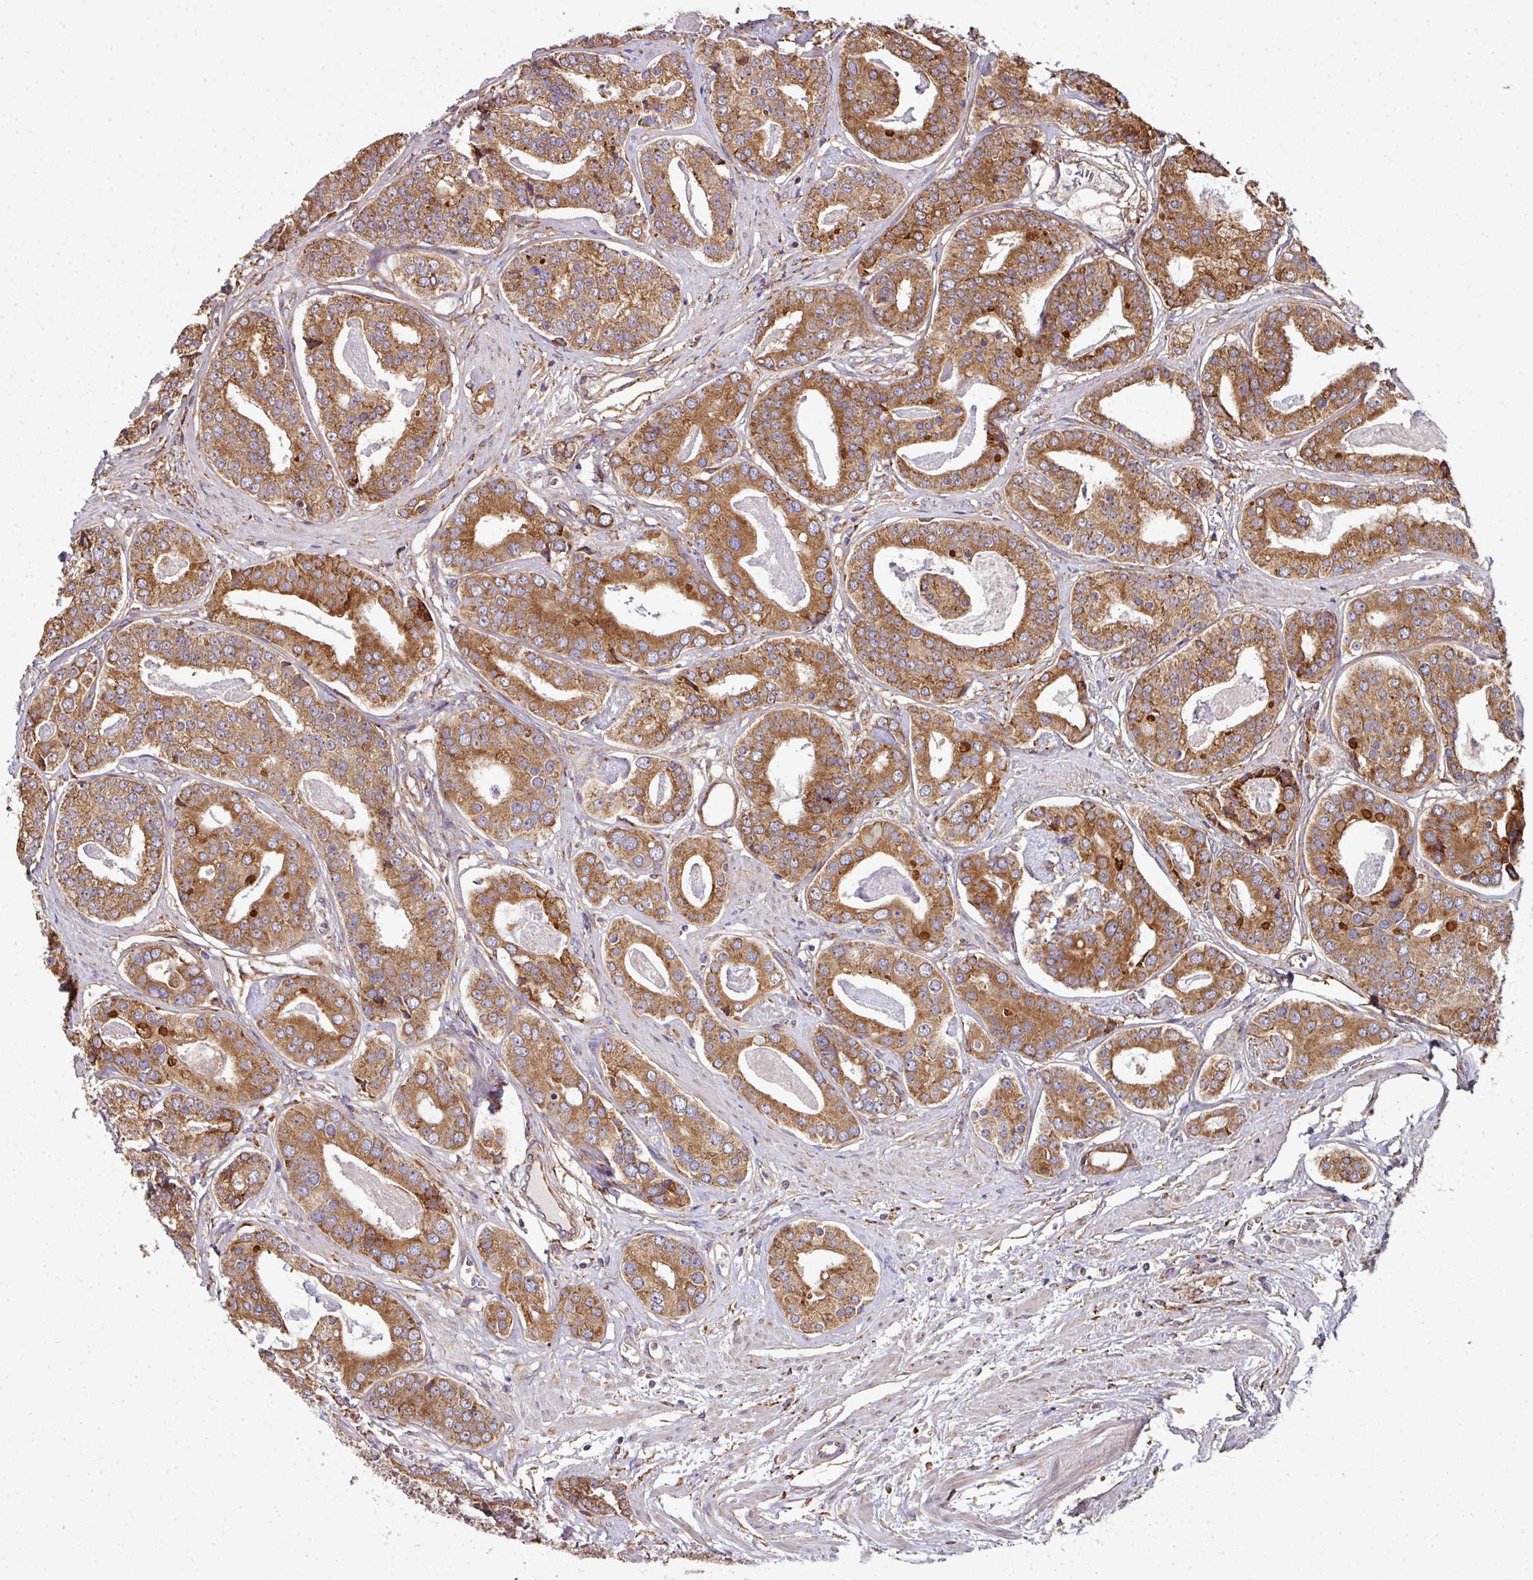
{"staining": {"intensity": "moderate", "quantity": ">75%", "location": "cytoplasmic/membranous"}, "tissue": "prostate cancer", "cell_type": "Tumor cells", "image_type": "cancer", "snomed": [{"axis": "morphology", "description": "Adenocarcinoma, High grade"}, {"axis": "topography", "description": "Prostate"}], "caption": "Moderate cytoplasmic/membranous positivity is seen in about >75% of tumor cells in prostate cancer (adenocarcinoma (high-grade)).", "gene": "FAT4", "patient": {"sex": "male", "age": 71}}